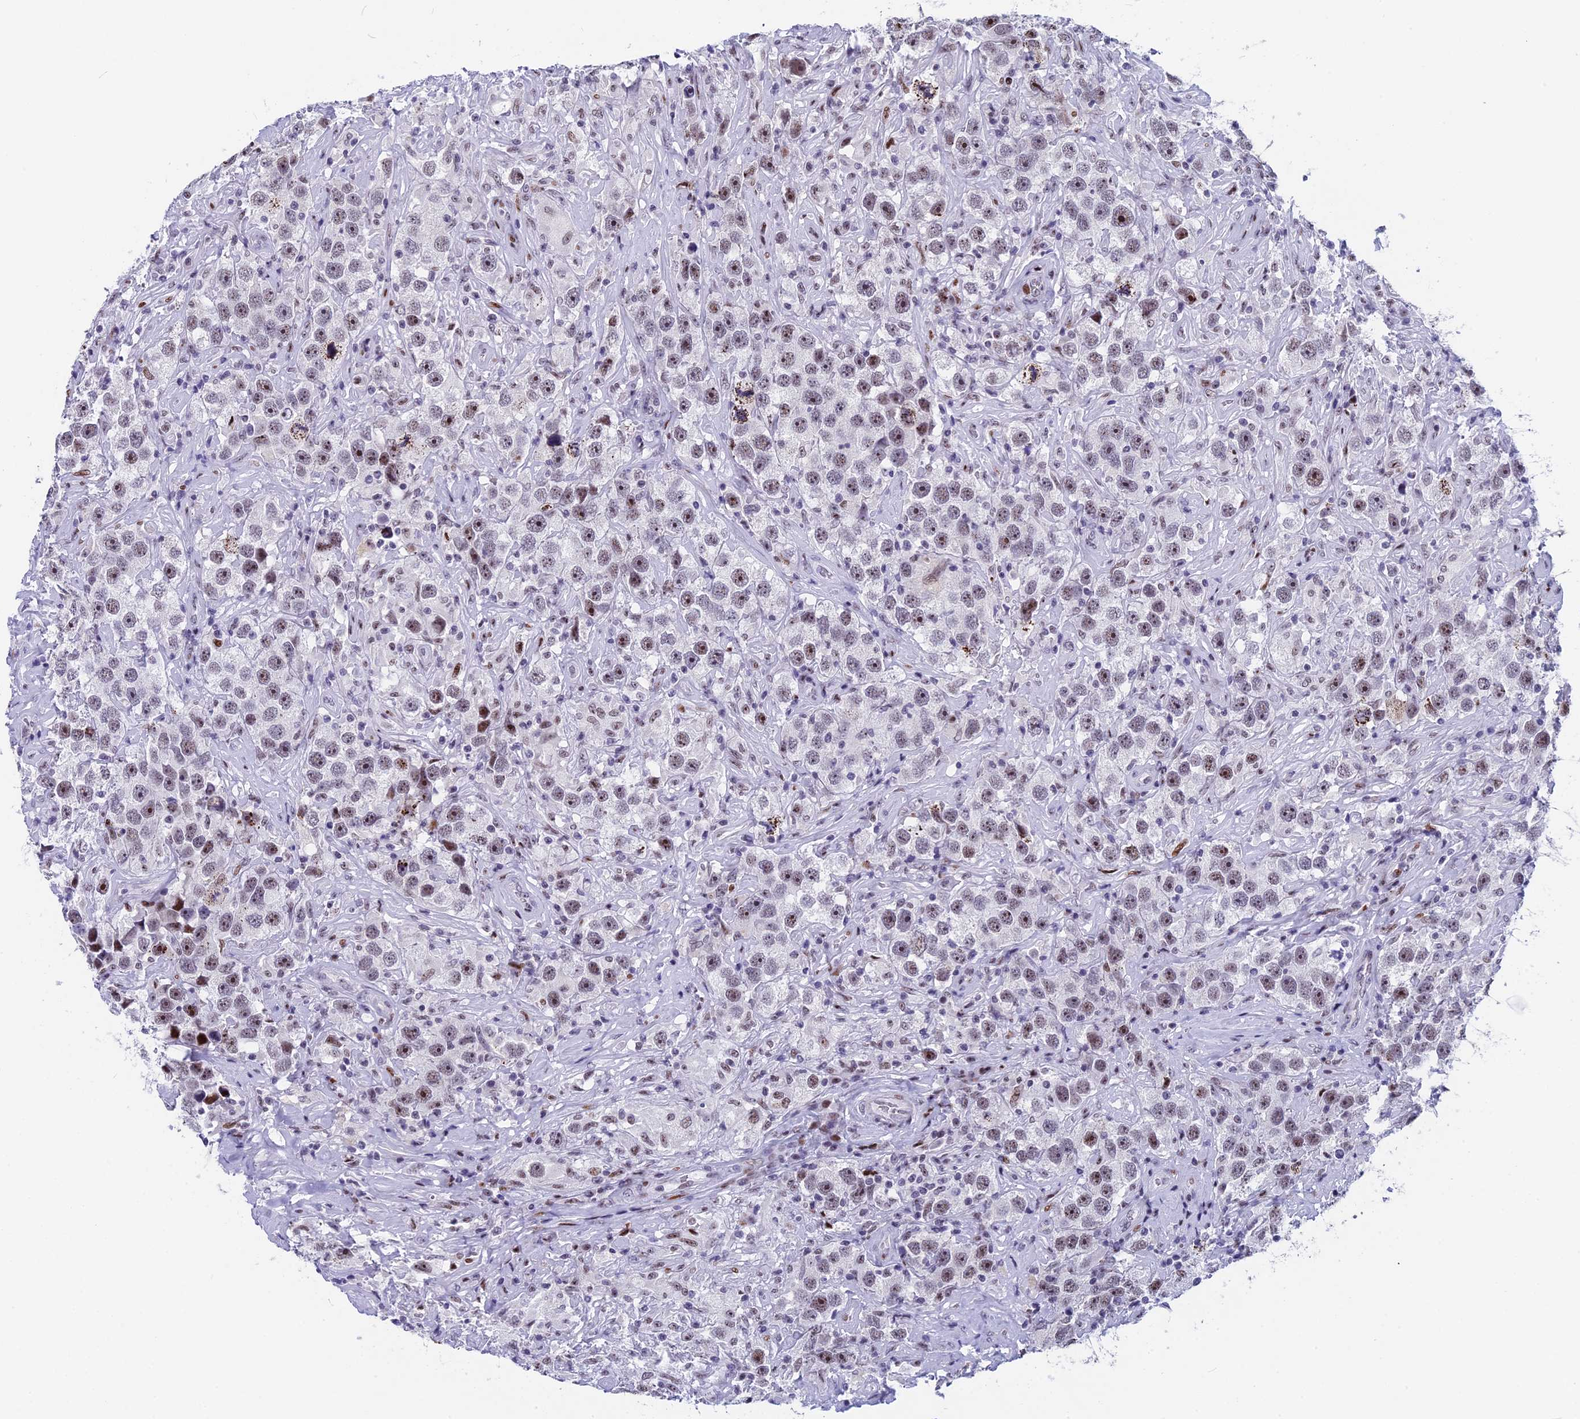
{"staining": {"intensity": "weak", "quantity": ">75%", "location": "nuclear"}, "tissue": "testis cancer", "cell_type": "Tumor cells", "image_type": "cancer", "snomed": [{"axis": "morphology", "description": "Seminoma, NOS"}, {"axis": "topography", "description": "Testis"}], "caption": "A high-resolution micrograph shows IHC staining of testis seminoma, which displays weak nuclear positivity in approximately >75% of tumor cells. The staining was performed using DAB (3,3'-diaminobenzidine), with brown indicating positive protein expression. Nuclei are stained blue with hematoxylin.", "gene": "NSA2", "patient": {"sex": "male", "age": 49}}